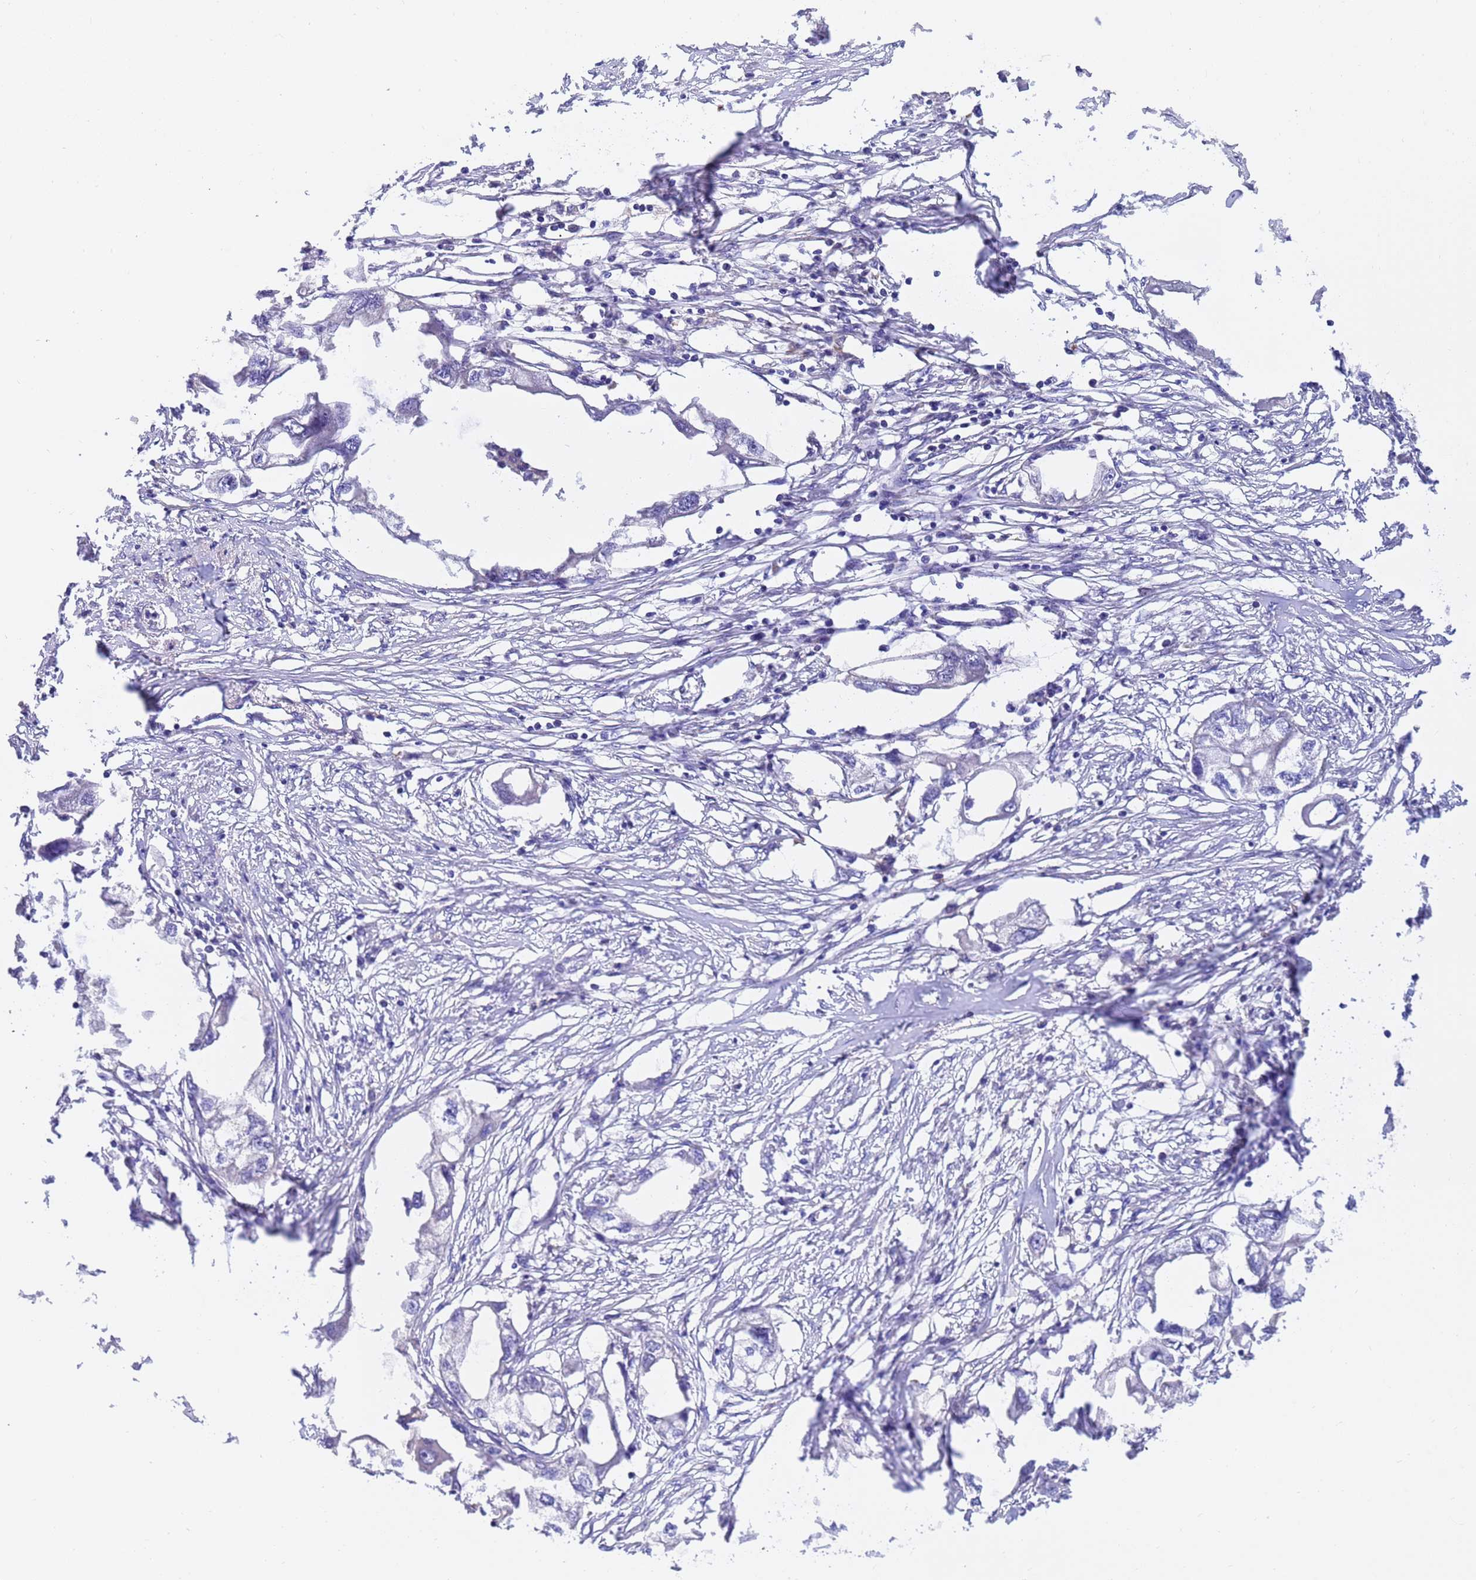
{"staining": {"intensity": "negative", "quantity": "none", "location": "none"}, "tissue": "endometrial cancer", "cell_type": "Tumor cells", "image_type": "cancer", "snomed": [{"axis": "morphology", "description": "Adenocarcinoma, NOS"}, {"axis": "morphology", "description": "Adenocarcinoma, metastatic, NOS"}, {"axis": "topography", "description": "Adipose tissue"}, {"axis": "topography", "description": "Endometrium"}], "caption": "Protein analysis of metastatic adenocarcinoma (endometrial) shows no significant positivity in tumor cells.", "gene": "SRL", "patient": {"sex": "female", "age": 67}}